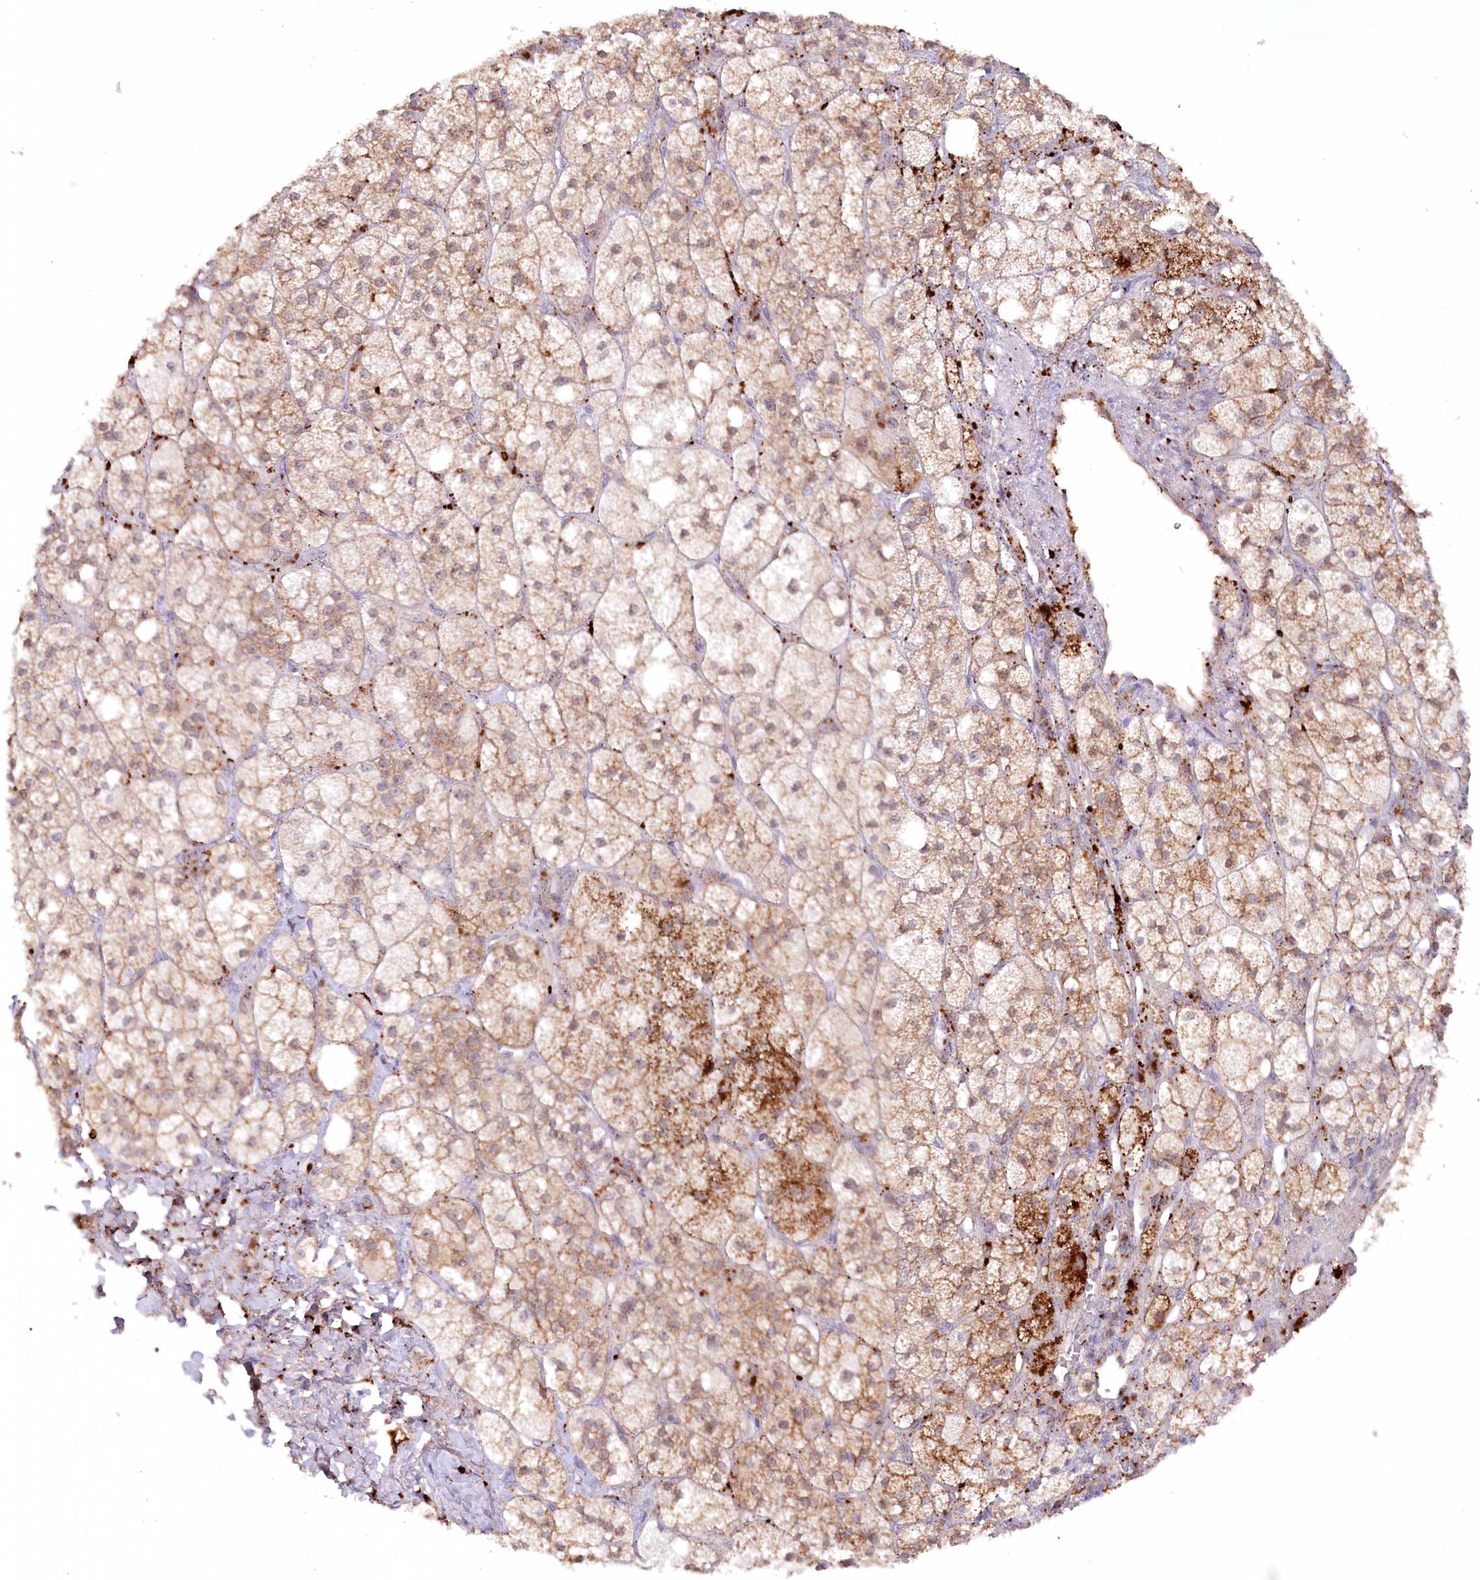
{"staining": {"intensity": "strong", "quantity": ">75%", "location": "cytoplasmic/membranous"}, "tissue": "adrenal gland", "cell_type": "Glandular cells", "image_type": "normal", "snomed": [{"axis": "morphology", "description": "Normal tissue, NOS"}, {"axis": "topography", "description": "Adrenal gland"}], "caption": "Adrenal gland was stained to show a protein in brown. There is high levels of strong cytoplasmic/membranous expression in about >75% of glandular cells. The staining was performed using DAB (3,3'-diaminobenzidine), with brown indicating positive protein expression. Nuclei are stained blue with hematoxylin.", "gene": "PSAPL1", "patient": {"sex": "male", "age": 61}}